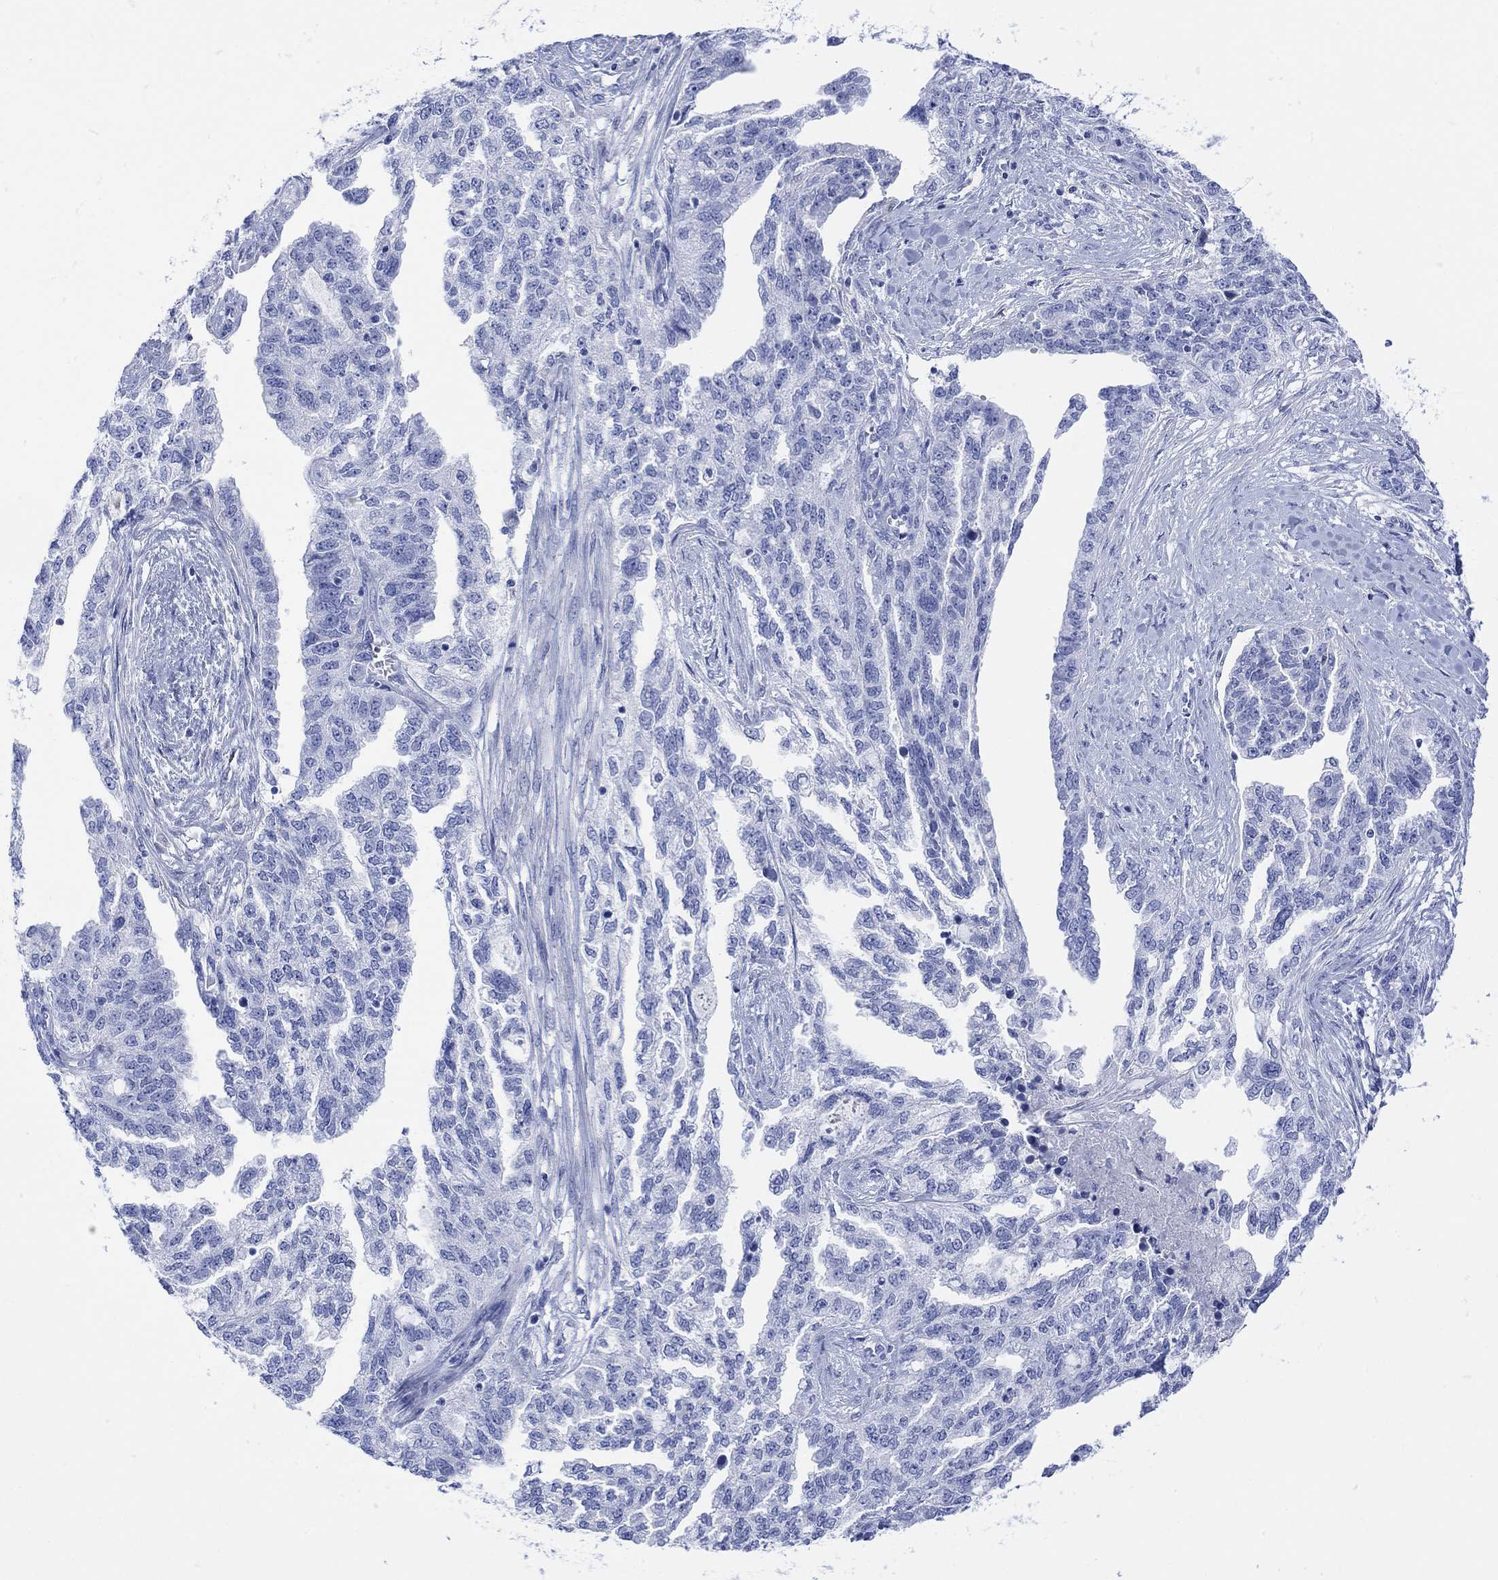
{"staining": {"intensity": "negative", "quantity": "none", "location": "none"}, "tissue": "ovarian cancer", "cell_type": "Tumor cells", "image_type": "cancer", "snomed": [{"axis": "morphology", "description": "Cystadenocarcinoma, serous, NOS"}, {"axis": "topography", "description": "Ovary"}], "caption": "Tumor cells show no significant expression in ovarian cancer. Brightfield microscopy of immunohistochemistry stained with DAB (3,3'-diaminobenzidine) (brown) and hematoxylin (blue), captured at high magnification.", "gene": "GNG13", "patient": {"sex": "female", "age": 51}}